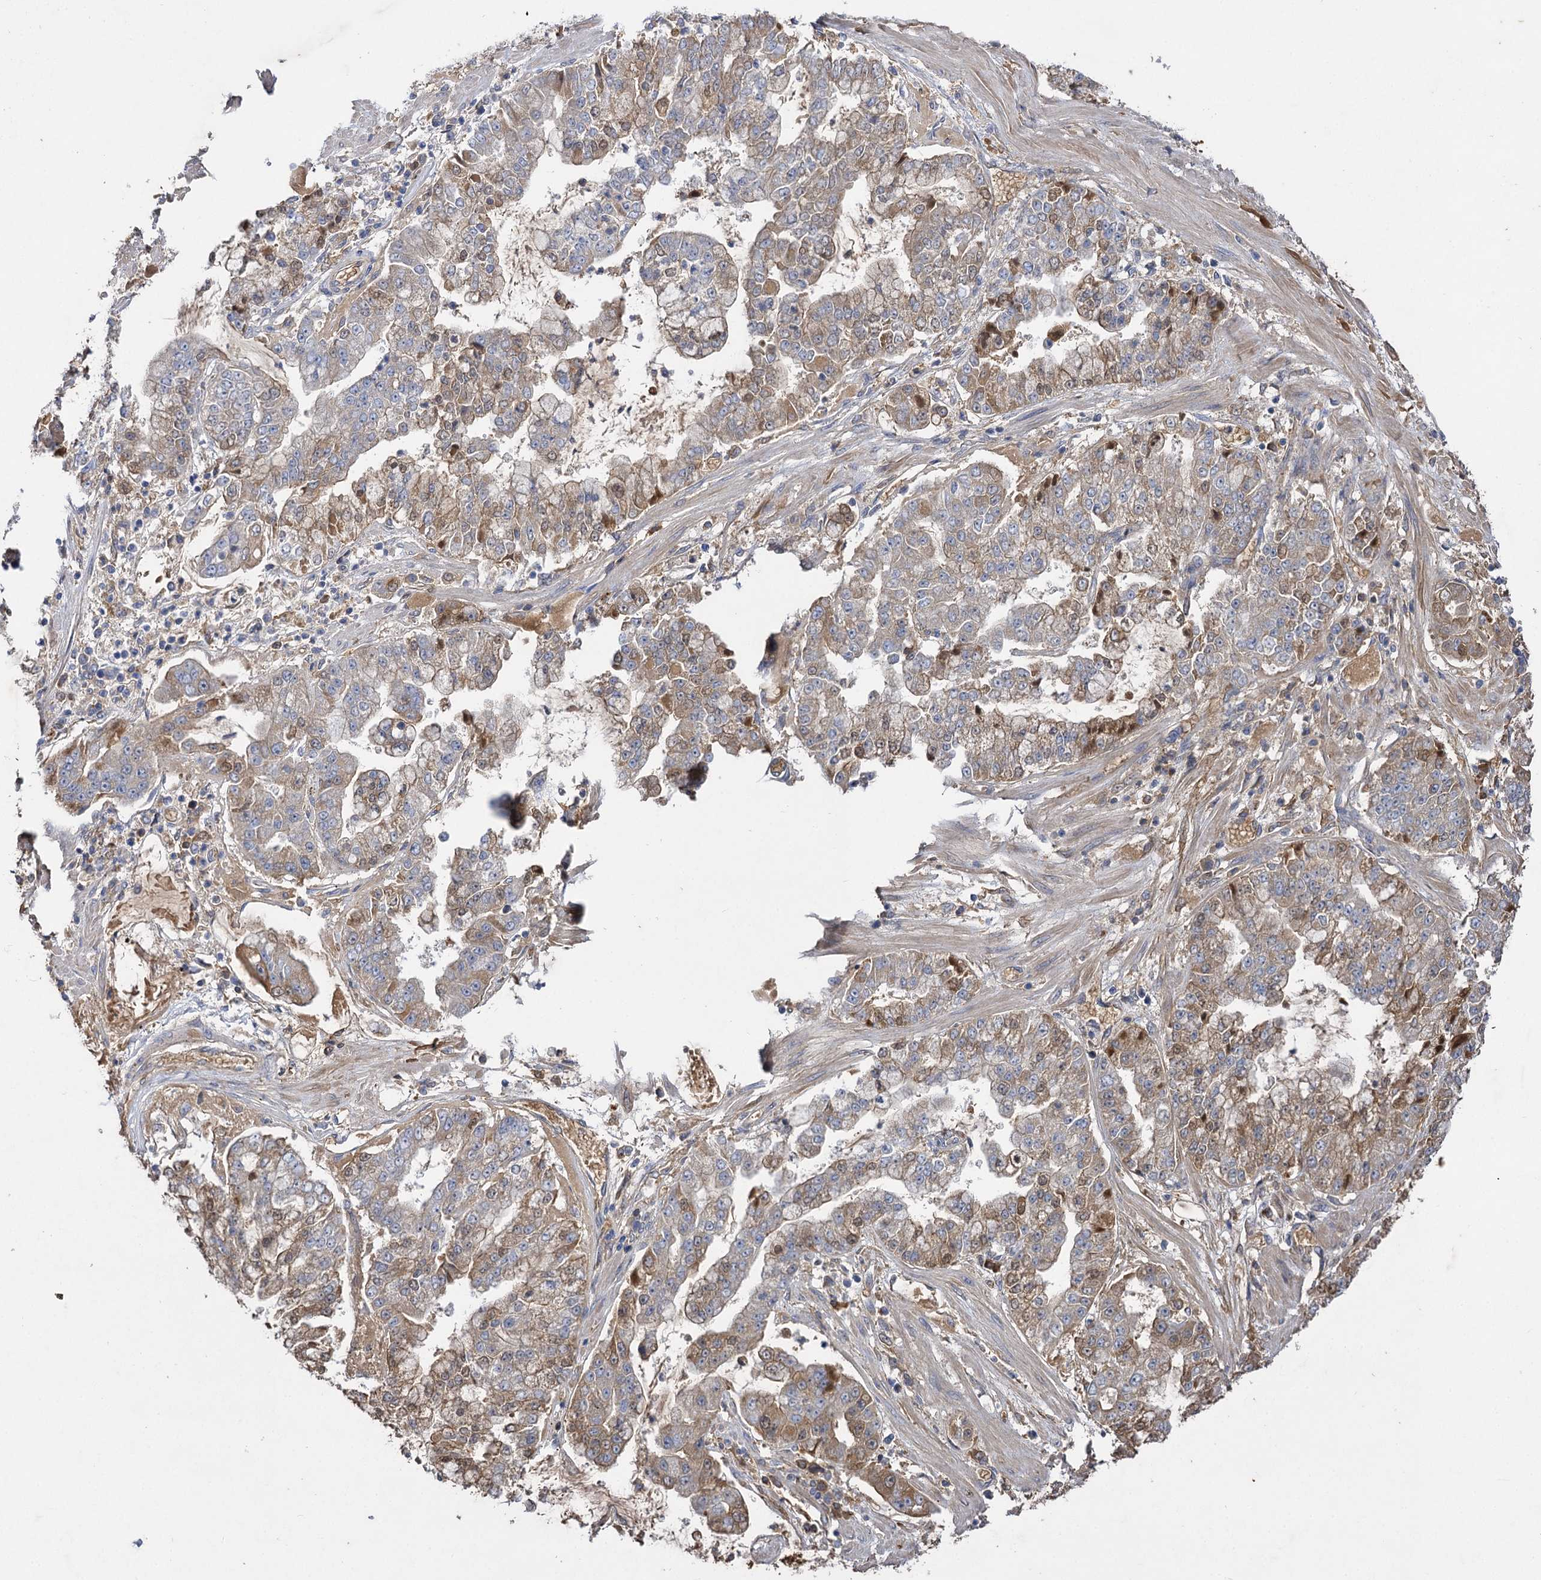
{"staining": {"intensity": "moderate", "quantity": "<25%", "location": "cytoplasmic/membranous"}, "tissue": "stomach cancer", "cell_type": "Tumor cells", "image_type": "cancer", "snomed": [{"axis": "morphology", "description": "Adenocarcinoma, NOS"}, {"axis": "topography", "description": "Stomach"}], "caption": "Protein expression by immunohistochemistry displays moderate cytoplasmic/membranous staining in about <25% of tumor cells in stomach adenocarcinoma. Using DAB (3,3'-diaminobenzidine) (brown) and hematoxylin (blue) stains, captured at high magnification using brightfield microscopy.", "gene": "USP50", "patient": {"sex": "male", "age": 76}}